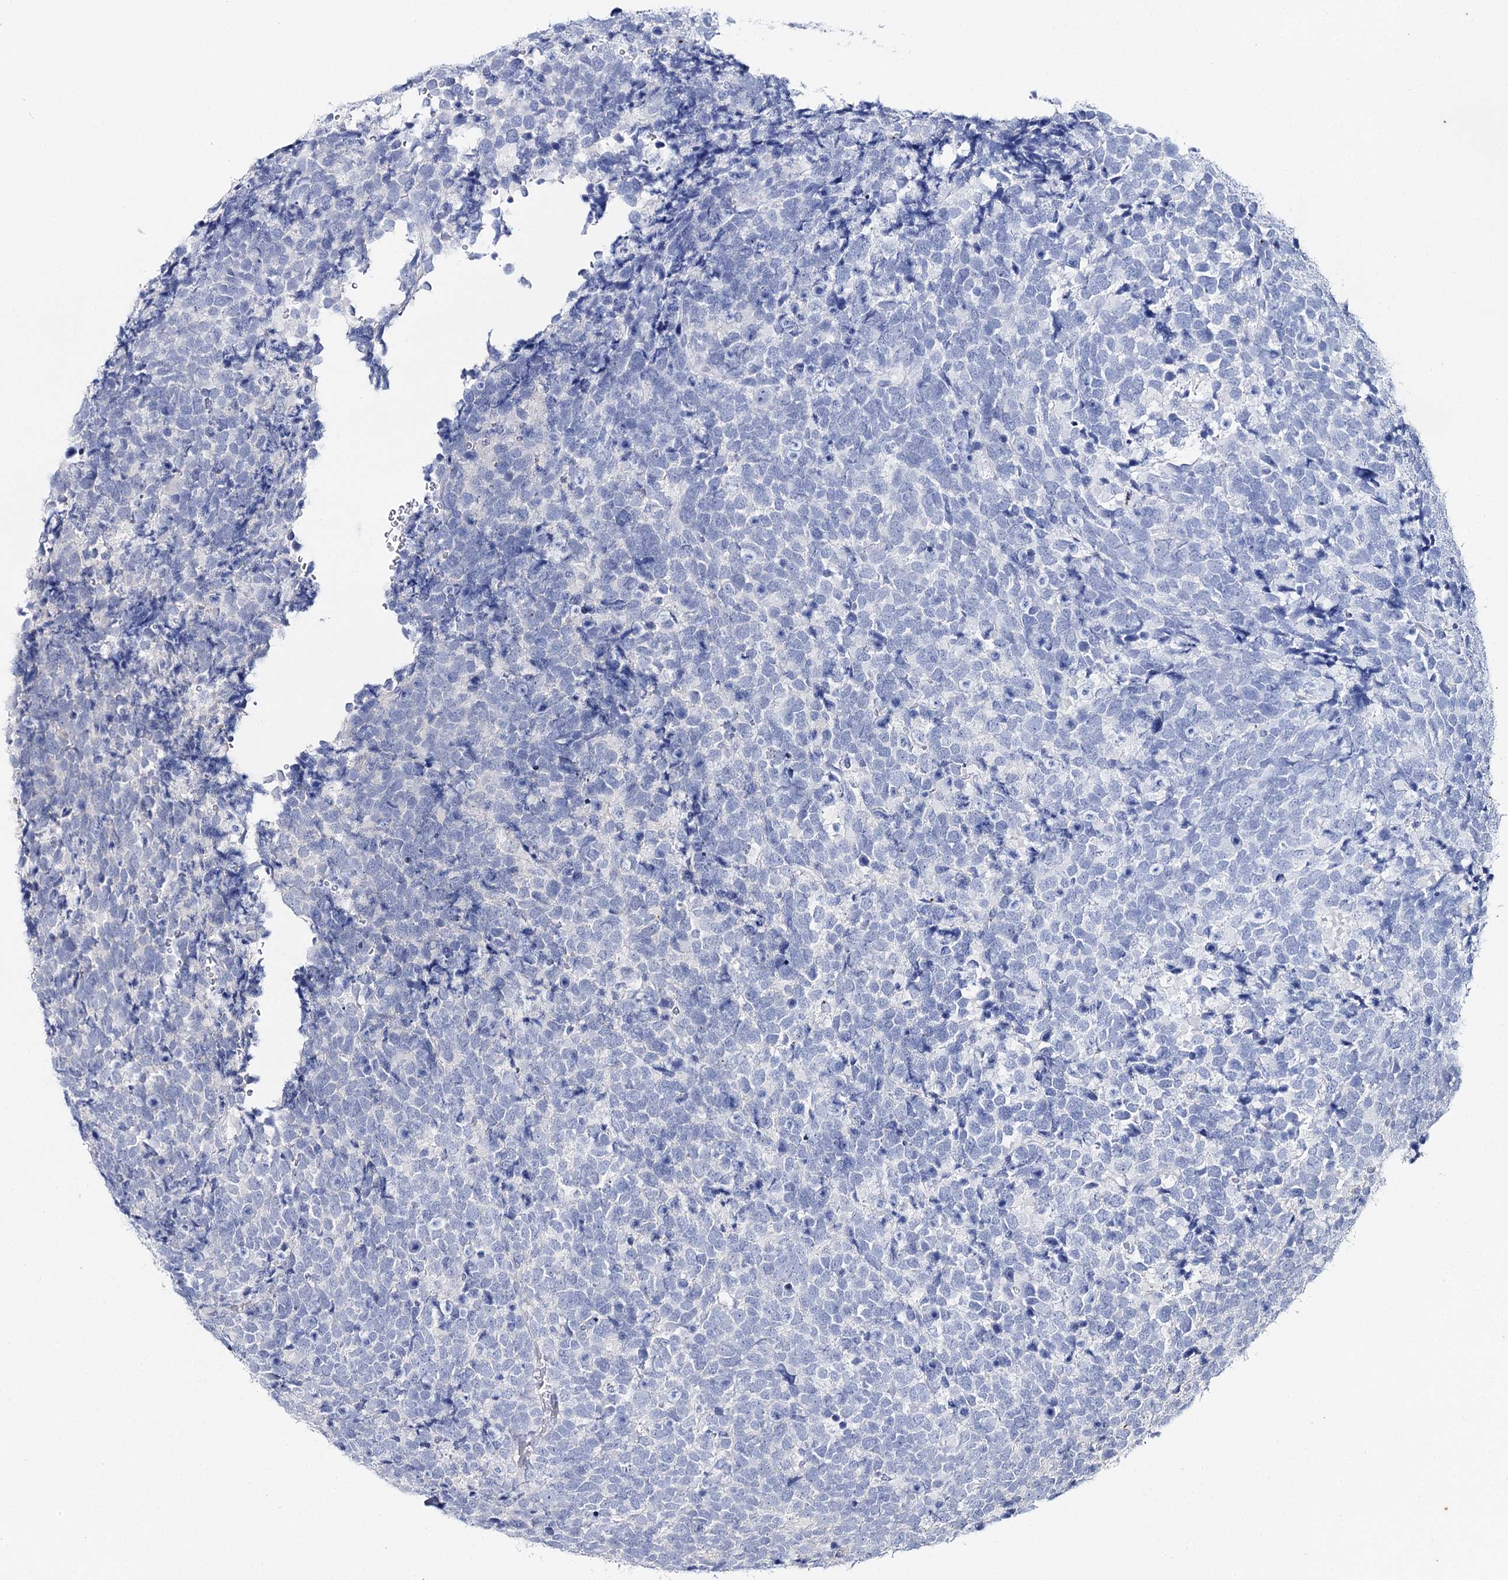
{"staining": {"intensity": "negative", "quantity": "none", "location": "none"}, "tissue": "urothelial cancer", "cell_type": "Tumor cells", "image_type": "cancer", "snomed": [{"axis": "morphology", "description": "Urothelial carcinoma, High grade"}, {"axis": "topography", "description": "Urinary bladder"}], "caption": "Immunohistochemistry (IHC) image of human high-grade urothelial carcinoma stained for a protein (brown), which shows no expression in tumor cells.", "gene": "IL1RAP", "patient": {"sex": "female", "age": 82}}